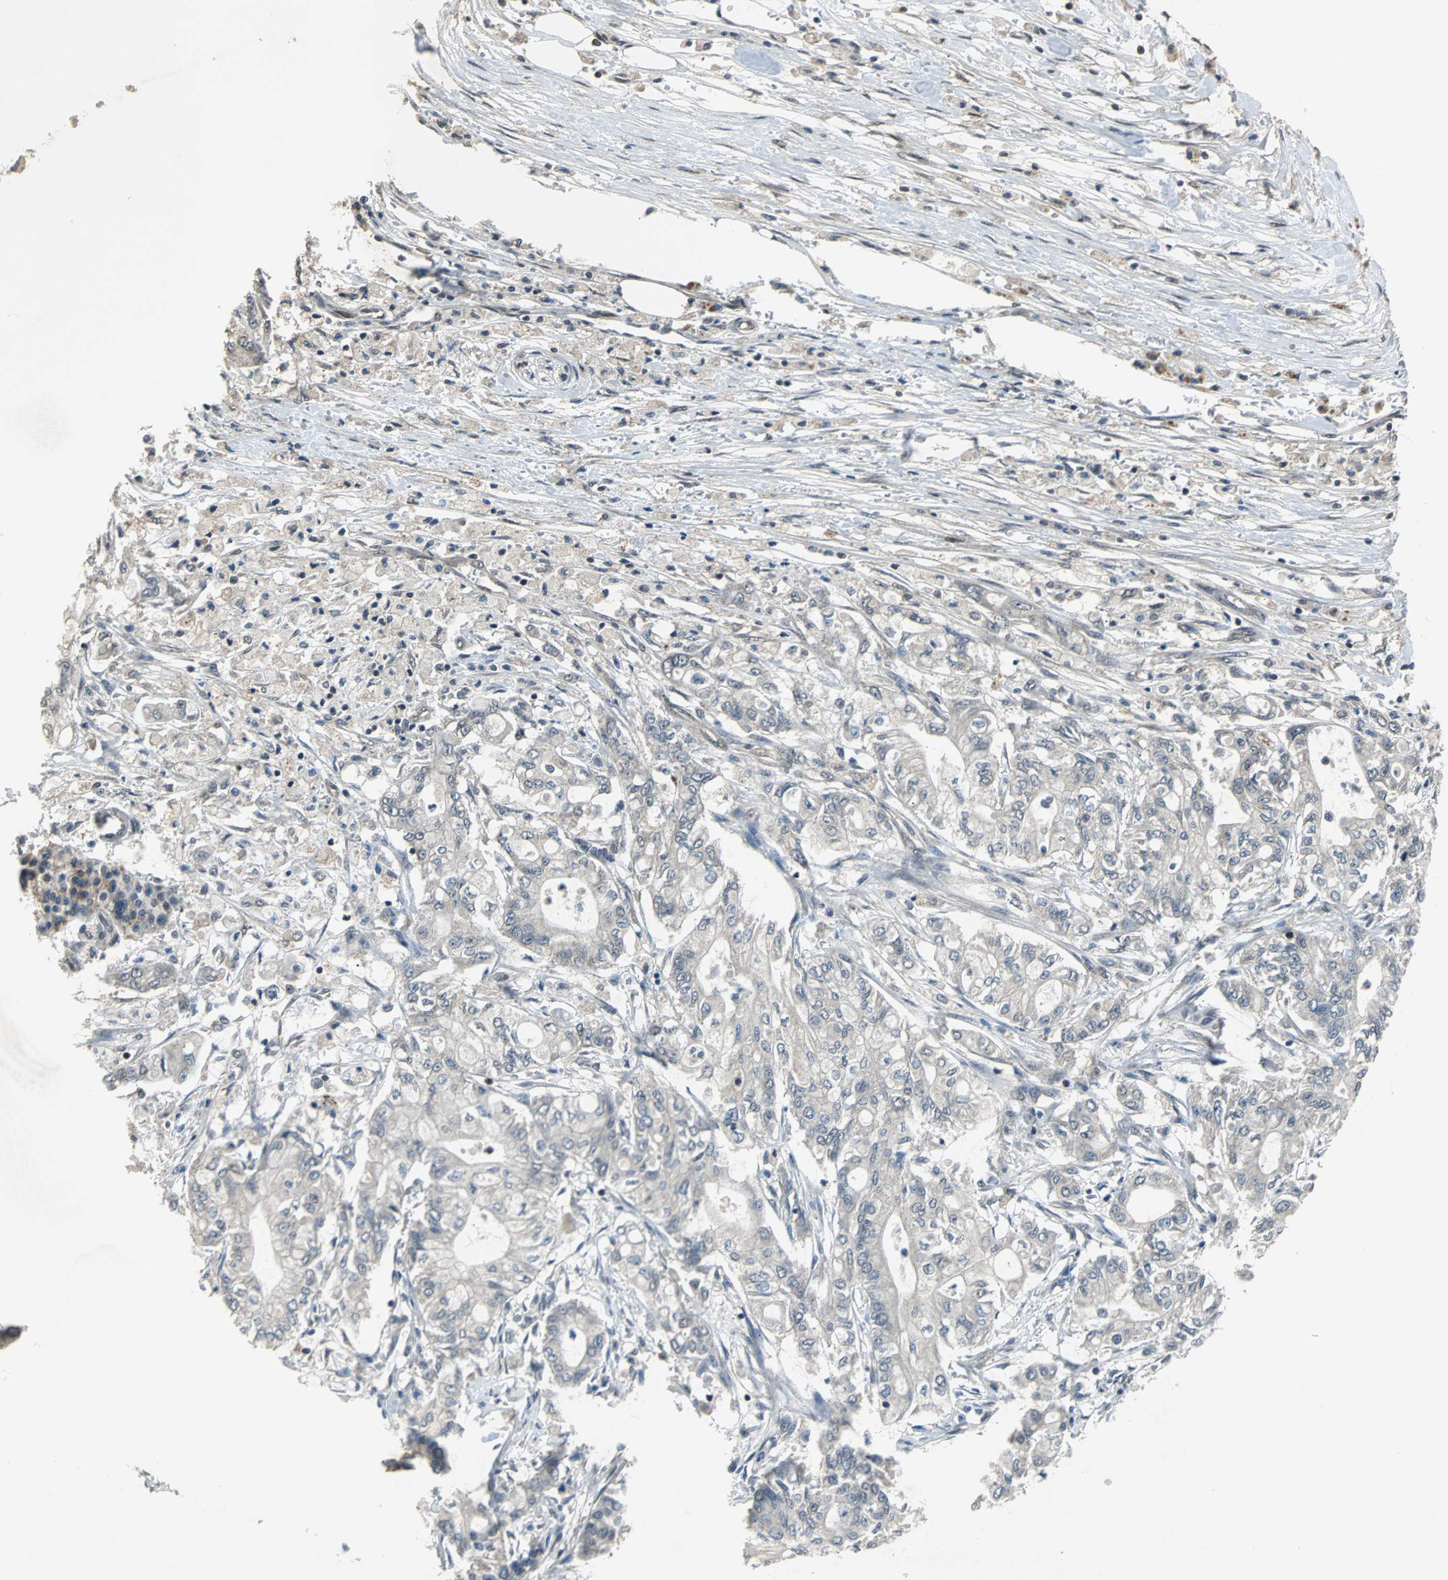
{"staining": {"intensity": "negative", "quantity": "none", "location": "none"}, "tissue": "pancreatic cancer", "cell_type": "Tumor cells", "image_type": "cancer", "snomed": [{"axis": "morphology", "description": "Adenocarcinoma, NOS"}, {"axis": "topography", "description": "Pancreas"}], "caption": "Human pancreatic cancer (adenocarcinoma) stained for a protein using immunohistochemistry (IHC) demonstrates no positivity in tumor cells.", "gene": "PHC1", "patient": {"sex": "male", "age": 70}}